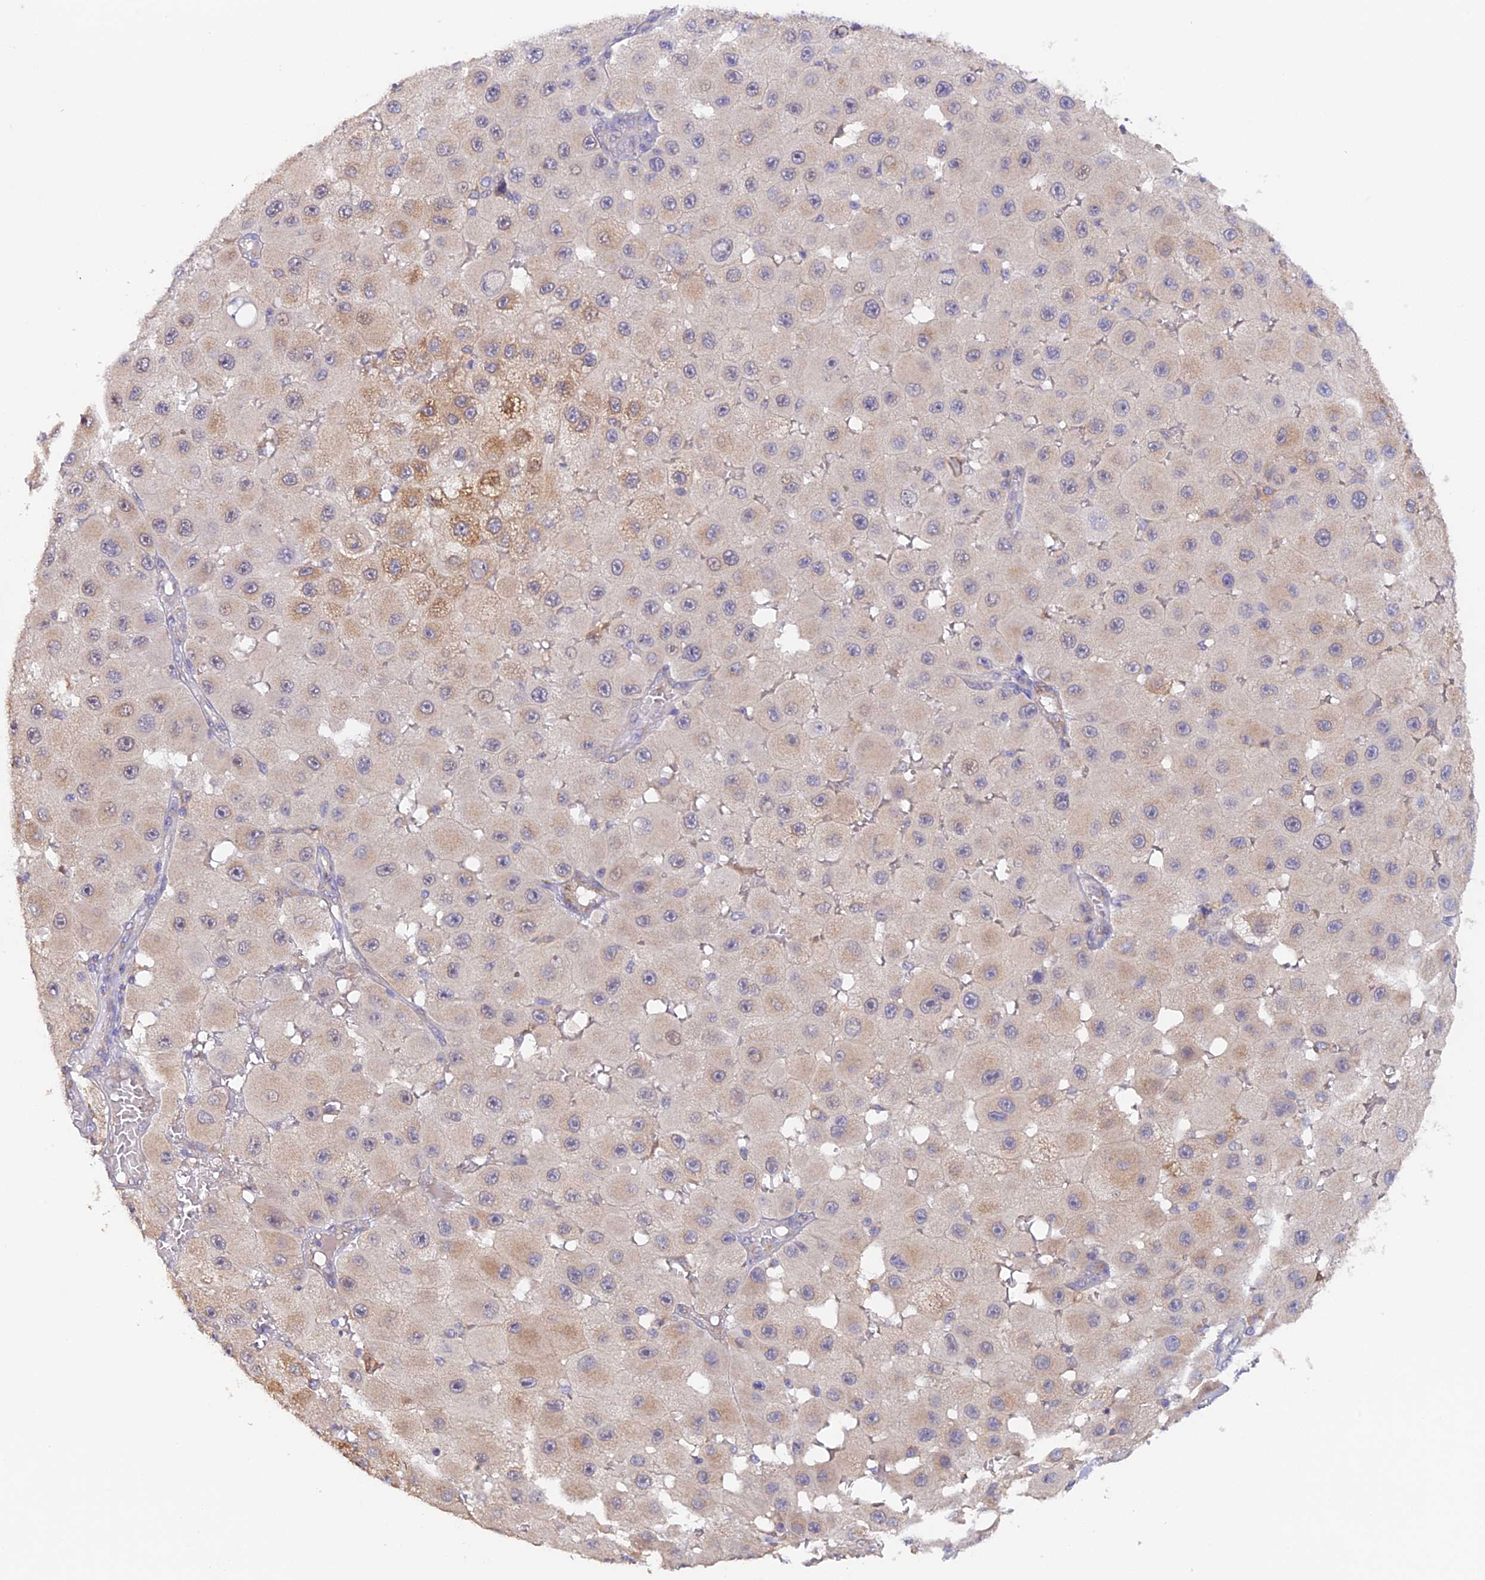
{"staining": {"intensity": "moderate", "quantity": "25%-75%", "location": "cytoplasmic/membranous"}, "tissue": "melanoma", "cell_type": "Tumor cells", "image_type": "cancer", "snomed": [{"axis": "morphology", "description": "Malignant melanoma, NOS"}, {"axis": "topography", "description": "Skin"}], "caption": "Tumor cells show moderate cytoplasmic/membranous expression in approximately 25%-75% of cells in malignant melanoma.", "gene": "TANGO6", "patient": {"sex": "female", "age": 81}}